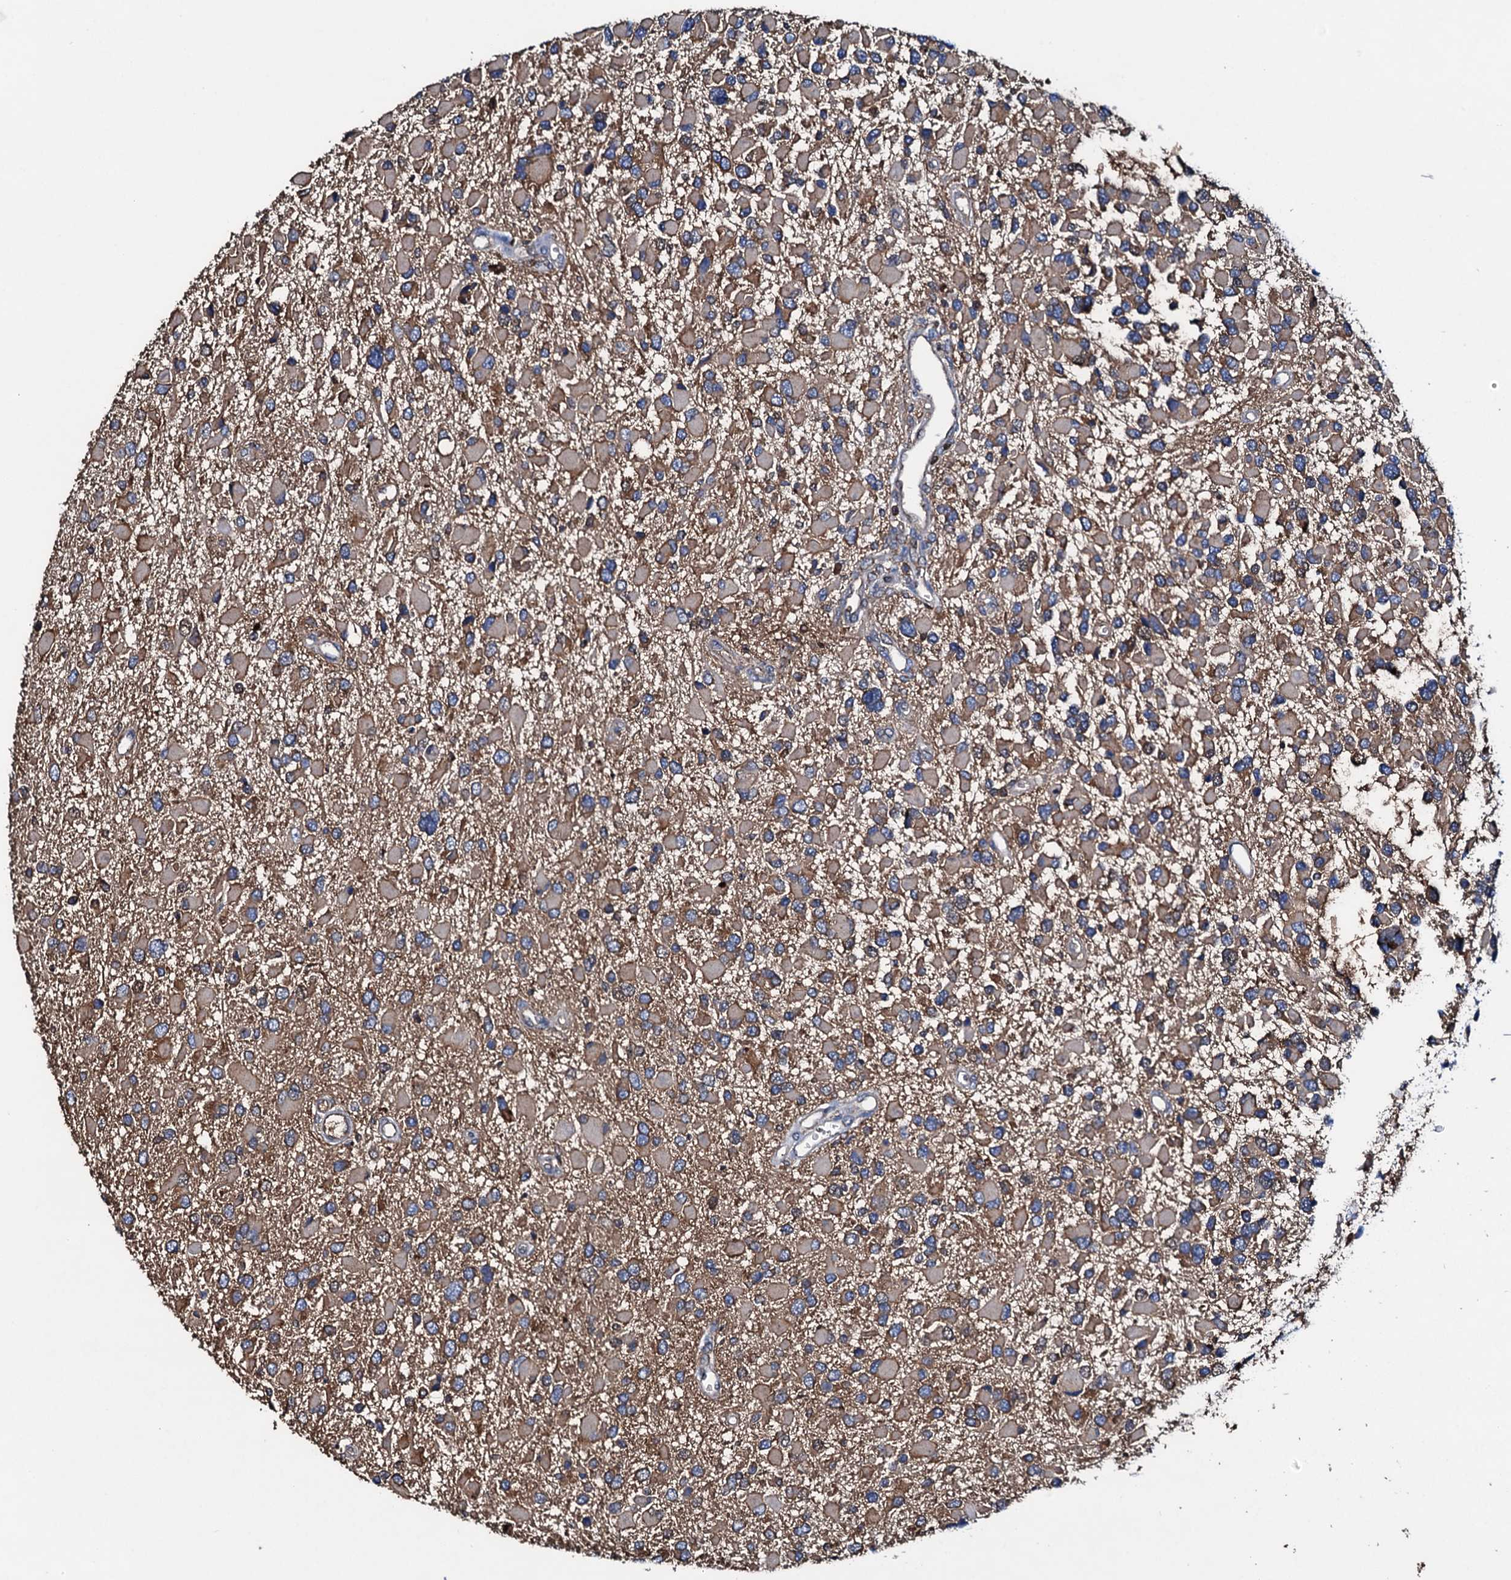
{"staining": {"intensity": "weak", "quantity": ">75%", "location": "cytoplasmic/membranous"}, "tissue": "glioma", "cell_type": "Tumor cells", "image_type": "cancer", "snomed": [{"axis": "morphology", "description": "Glioma, malignant, High grade"}, {"axis": "topography", "description": "Brain"}], "caption": "Immunohistochemical staining of human glioma demonstrates low levels of weak cytoplasmic/membranous protein positivity in about >75% of tumor cells.", "gene": "MS4A4E", "patient": {"sex": "male", "age": 53}}